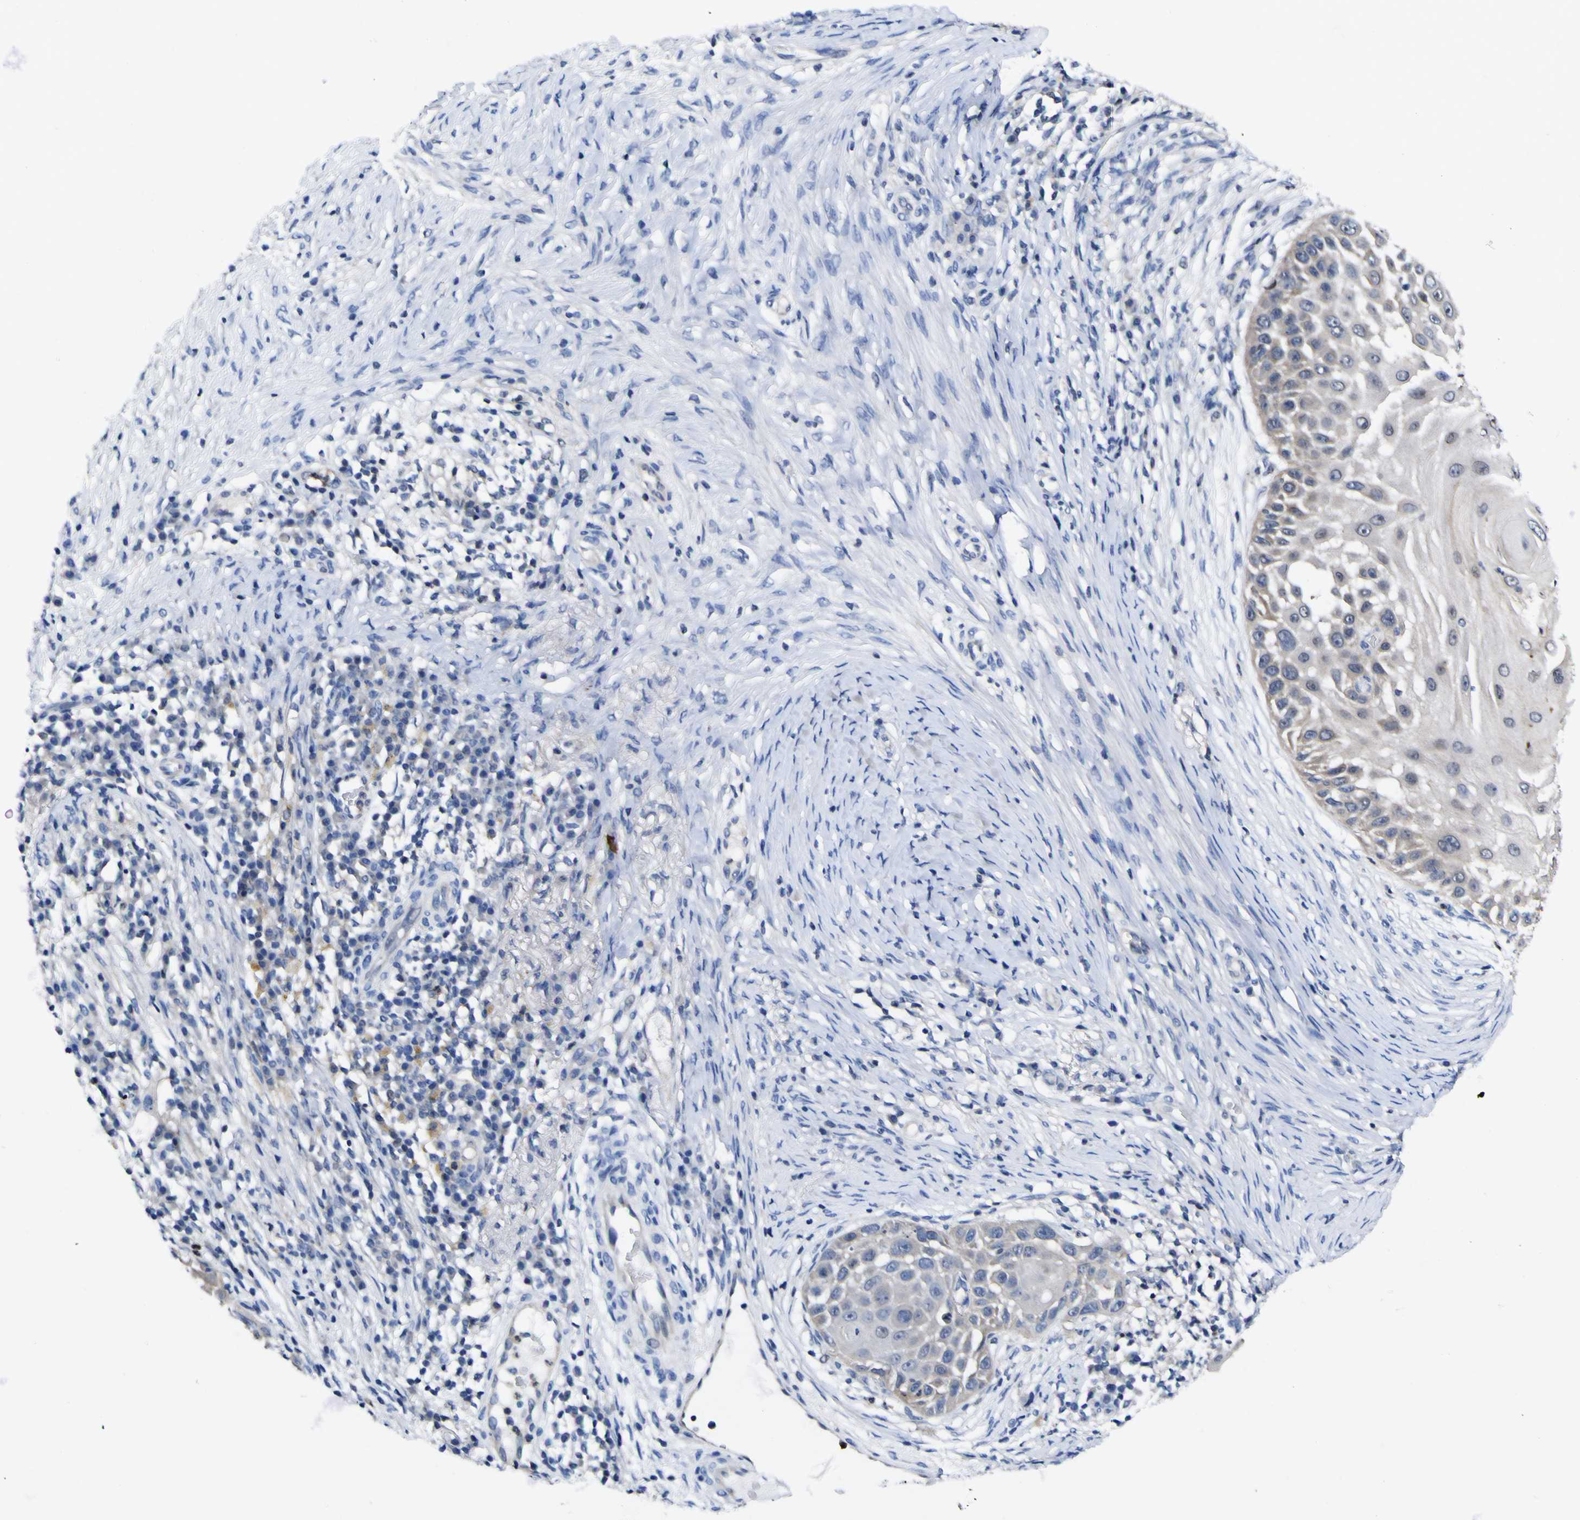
{"staining": {"intensity": "weak", "quantity": "25%-75%", "location": "cytoplasmic/membranous"}, "tissue": "skin cancer", "cell_type": "Tumor cells", "image_type": "cancer", "snomed": [{"axis": "morphology", "description": "Squamous cell carcinoma, NOS"}, {"axis": "topography", "description": "Skin"}], "caption": "Immunohistochemical staining of human skin squamous cell carcinoma displays low levels of weak cytoplasmic/membranous positivity in approximately 25%-75% of tumor cells. The protein of interest is shown in brown color, while the nuclei are stained blue.", "gene": "CASP6", "patient": {"sex": "female", "age": 44}}